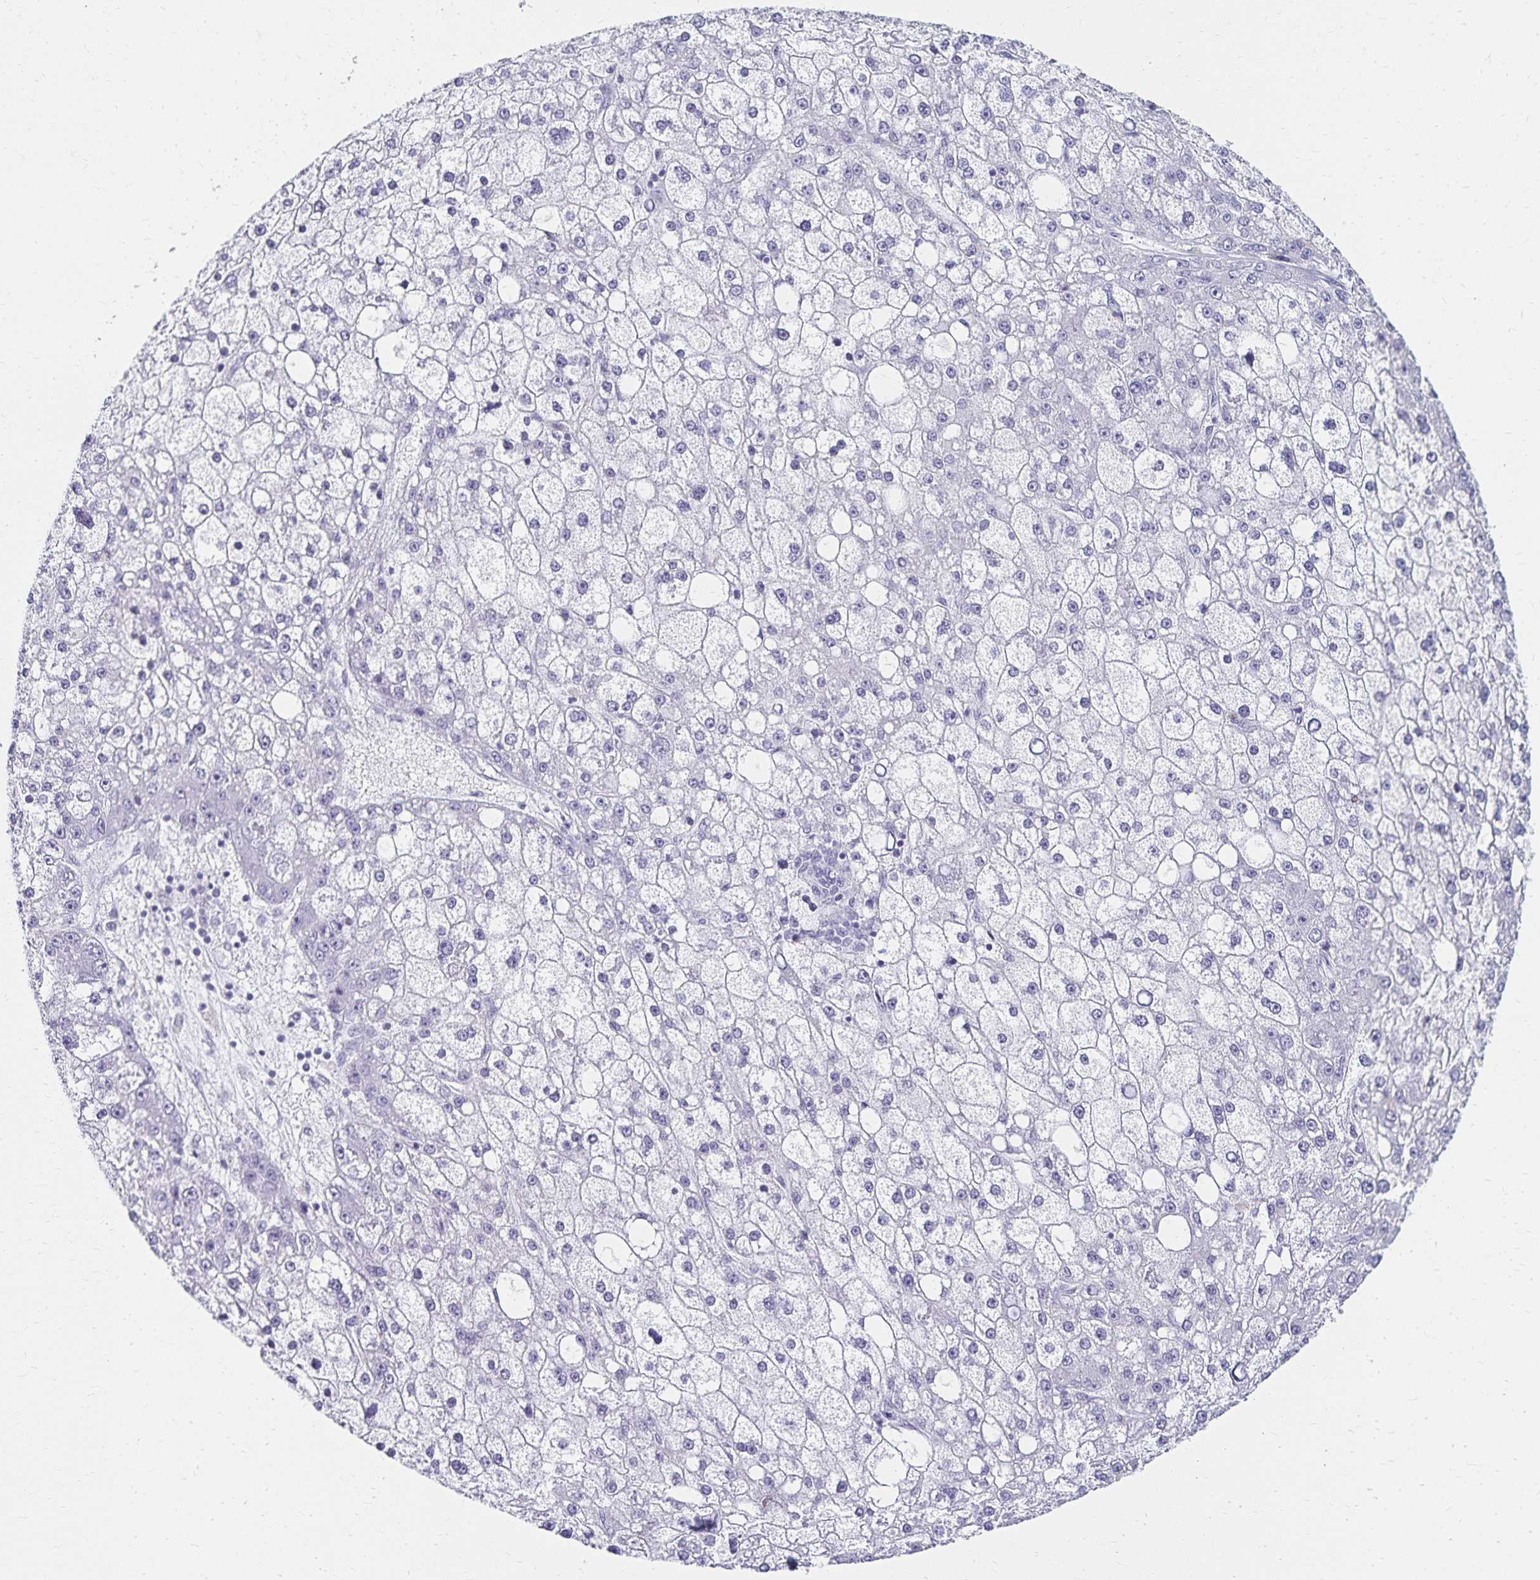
{"staining": {"intensity": "negative", "quantity": "none", "location": "none"}, "tissue": "liver cancer", "cell_type": "Tumor cells", "image_type": "cancer", "snomed": [{"axis": "morphology", "description": "Carcinoma, Hepatocellular, NOS"}, {"axis": "topography", "description": "Liver"}], "caption": "High magnification brightfield microscopy of liver cancer stained with DAB (brown) and counterstained with hematoxylin (blue): tumor cells show no significant staining. (Brightfield microscopy of DAB immunohistochemistry at high magnification).", "gene": "C20orf85", "patient": {"sex": "male", "age": 67}}